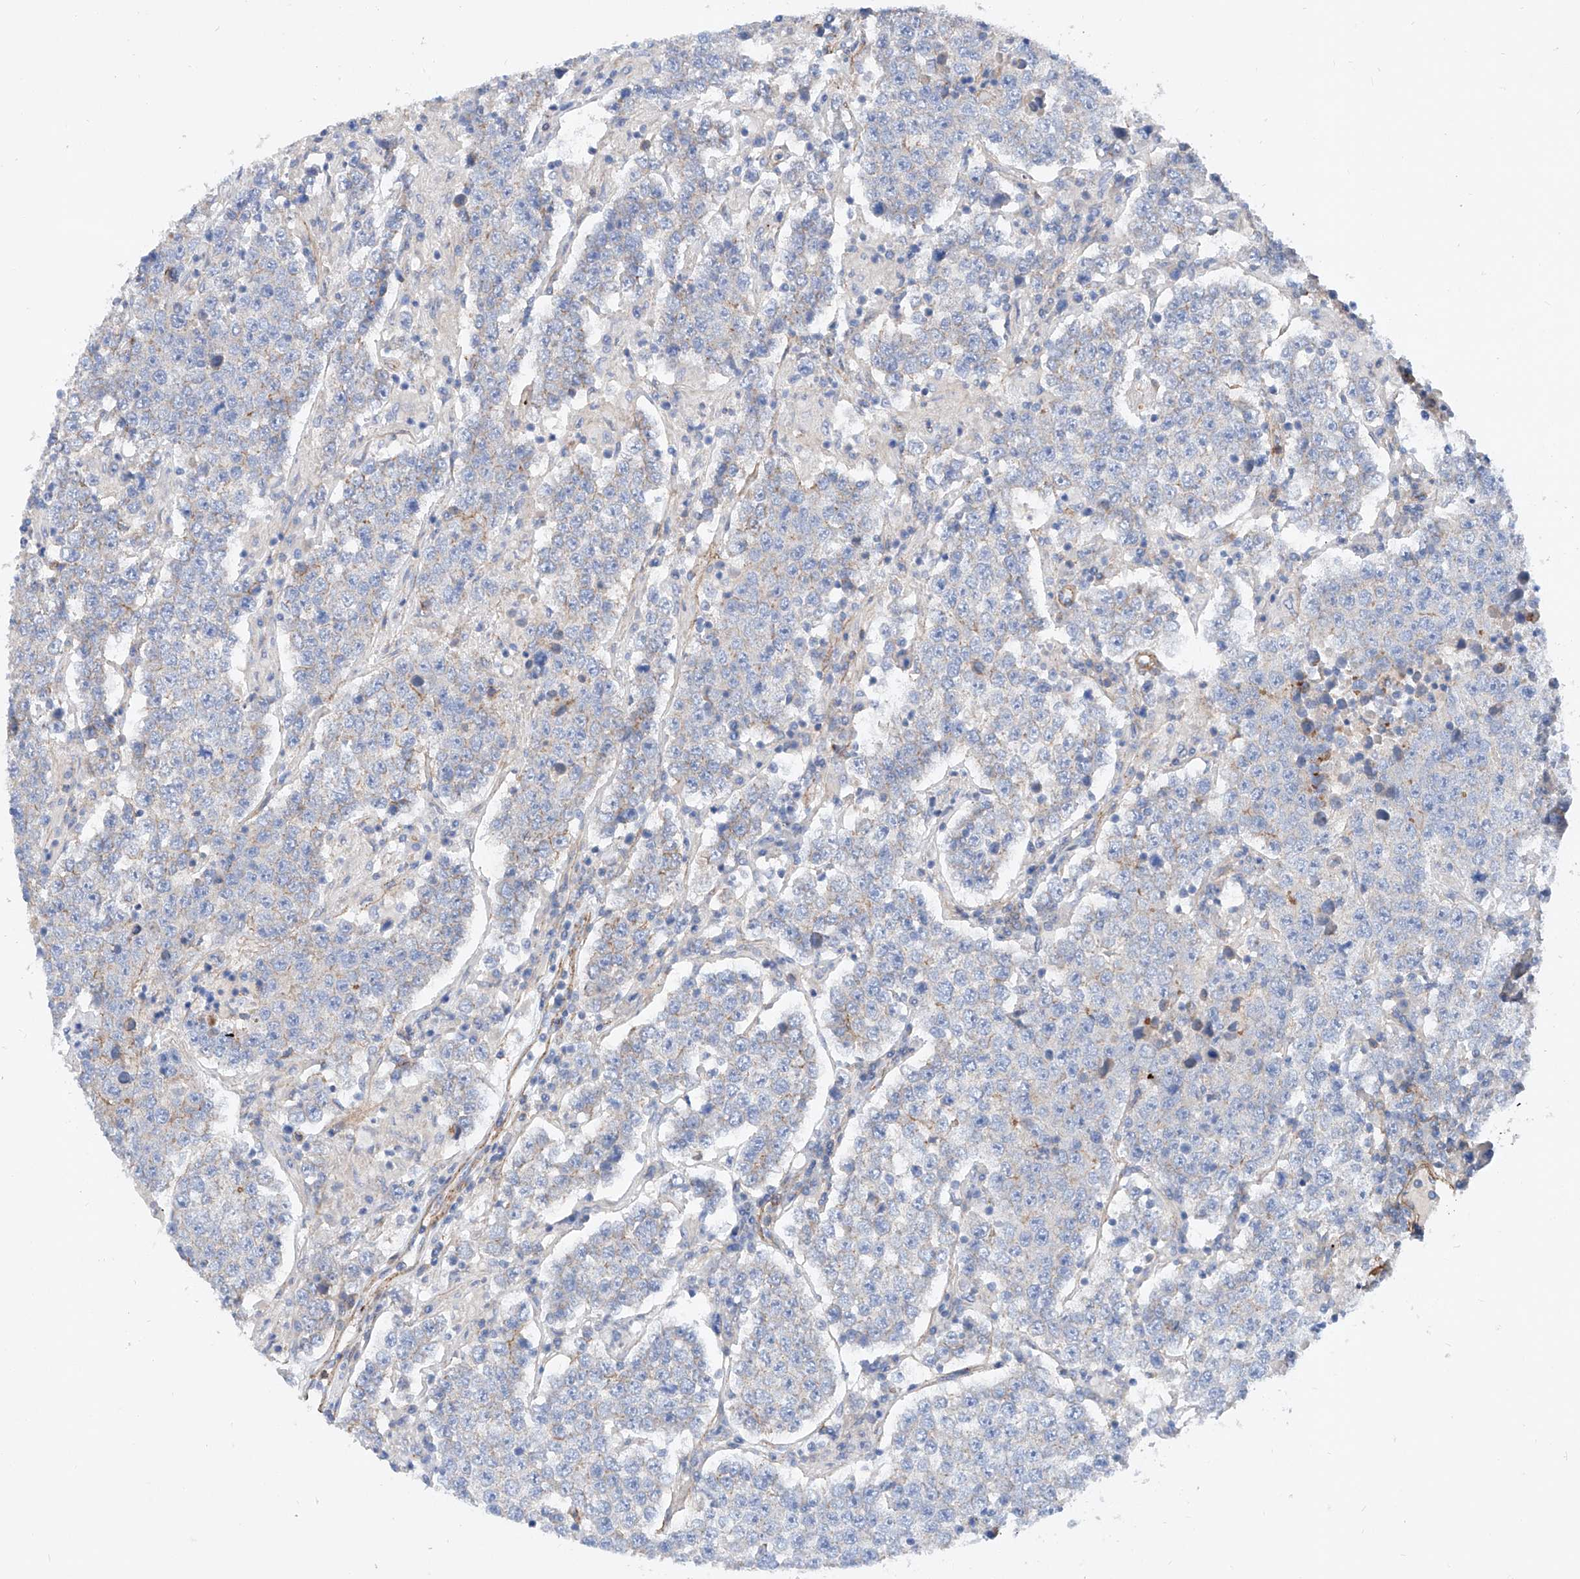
{"staining": {"intensity": "negative", "quantity": "none", "location": "none"}, "tissue": "testis cancer", "cell_type": "Tumor cells", "image_type": "cancer", "snomed": [{"axis": "morphology", "description": "Normal tissue, NOS"}, {"axis": "morphology", "description": "Urothelial carcinoma, High grade"}, {"axis": "morphology", "description": "Seminoma, NOS"}, {"axis": "morphology", "description": "Carcinoma, Embryonal, NOS"}, {"axis": "topography", "description": "Urinary bladder"}, {"axis": "topography", "description": "Testis"}], "caption": "High power microscopy micrograph of an immunohistochemistry photomicrograph of testis cancer, revealing no significant staining in tumor cells.", "gene": "TAS2R60", "patient": {"sex": "male", "age": 41}}